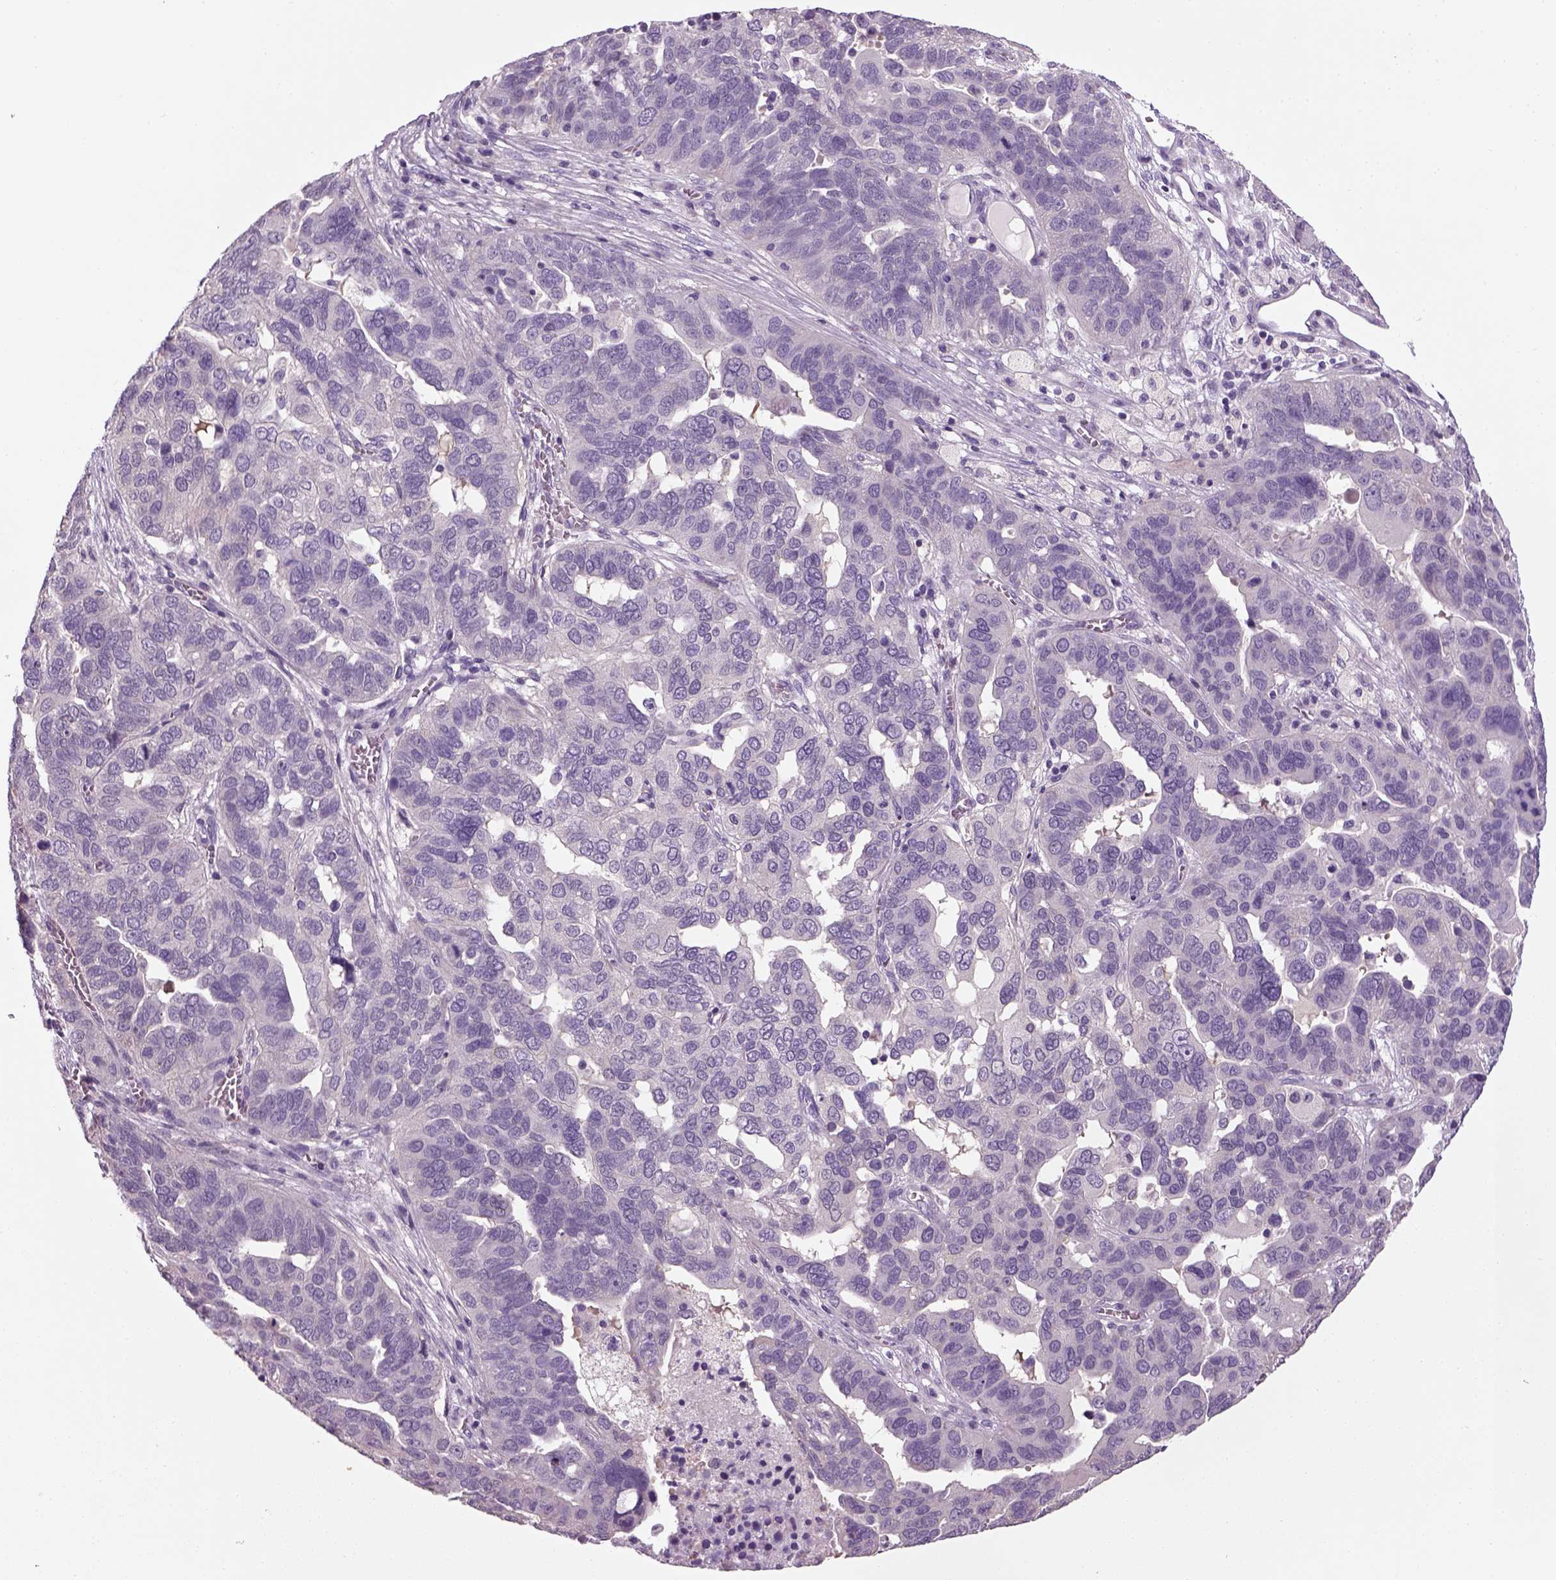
{"staining": {"intensity": "negative", "quantity": "none", "location": "none"}, "tissue": "ovarian cancer", "cell_type": "Tumor cells", "image_type": "cancer", "snomed": [{"axis": "morphology", "description": "Carcinoma, endometroid"}, {"axis": "topography", "description": "Soft tissue"}, {"axis": "topography", "description": "Ovary"}], "caption": "This is an IHC image of human ovarian cancer (endometroid carcinoma). There is no expression in tumor cells.", "gene": "ELOVL3", "patient": {"sex": "female", "age": 52}}